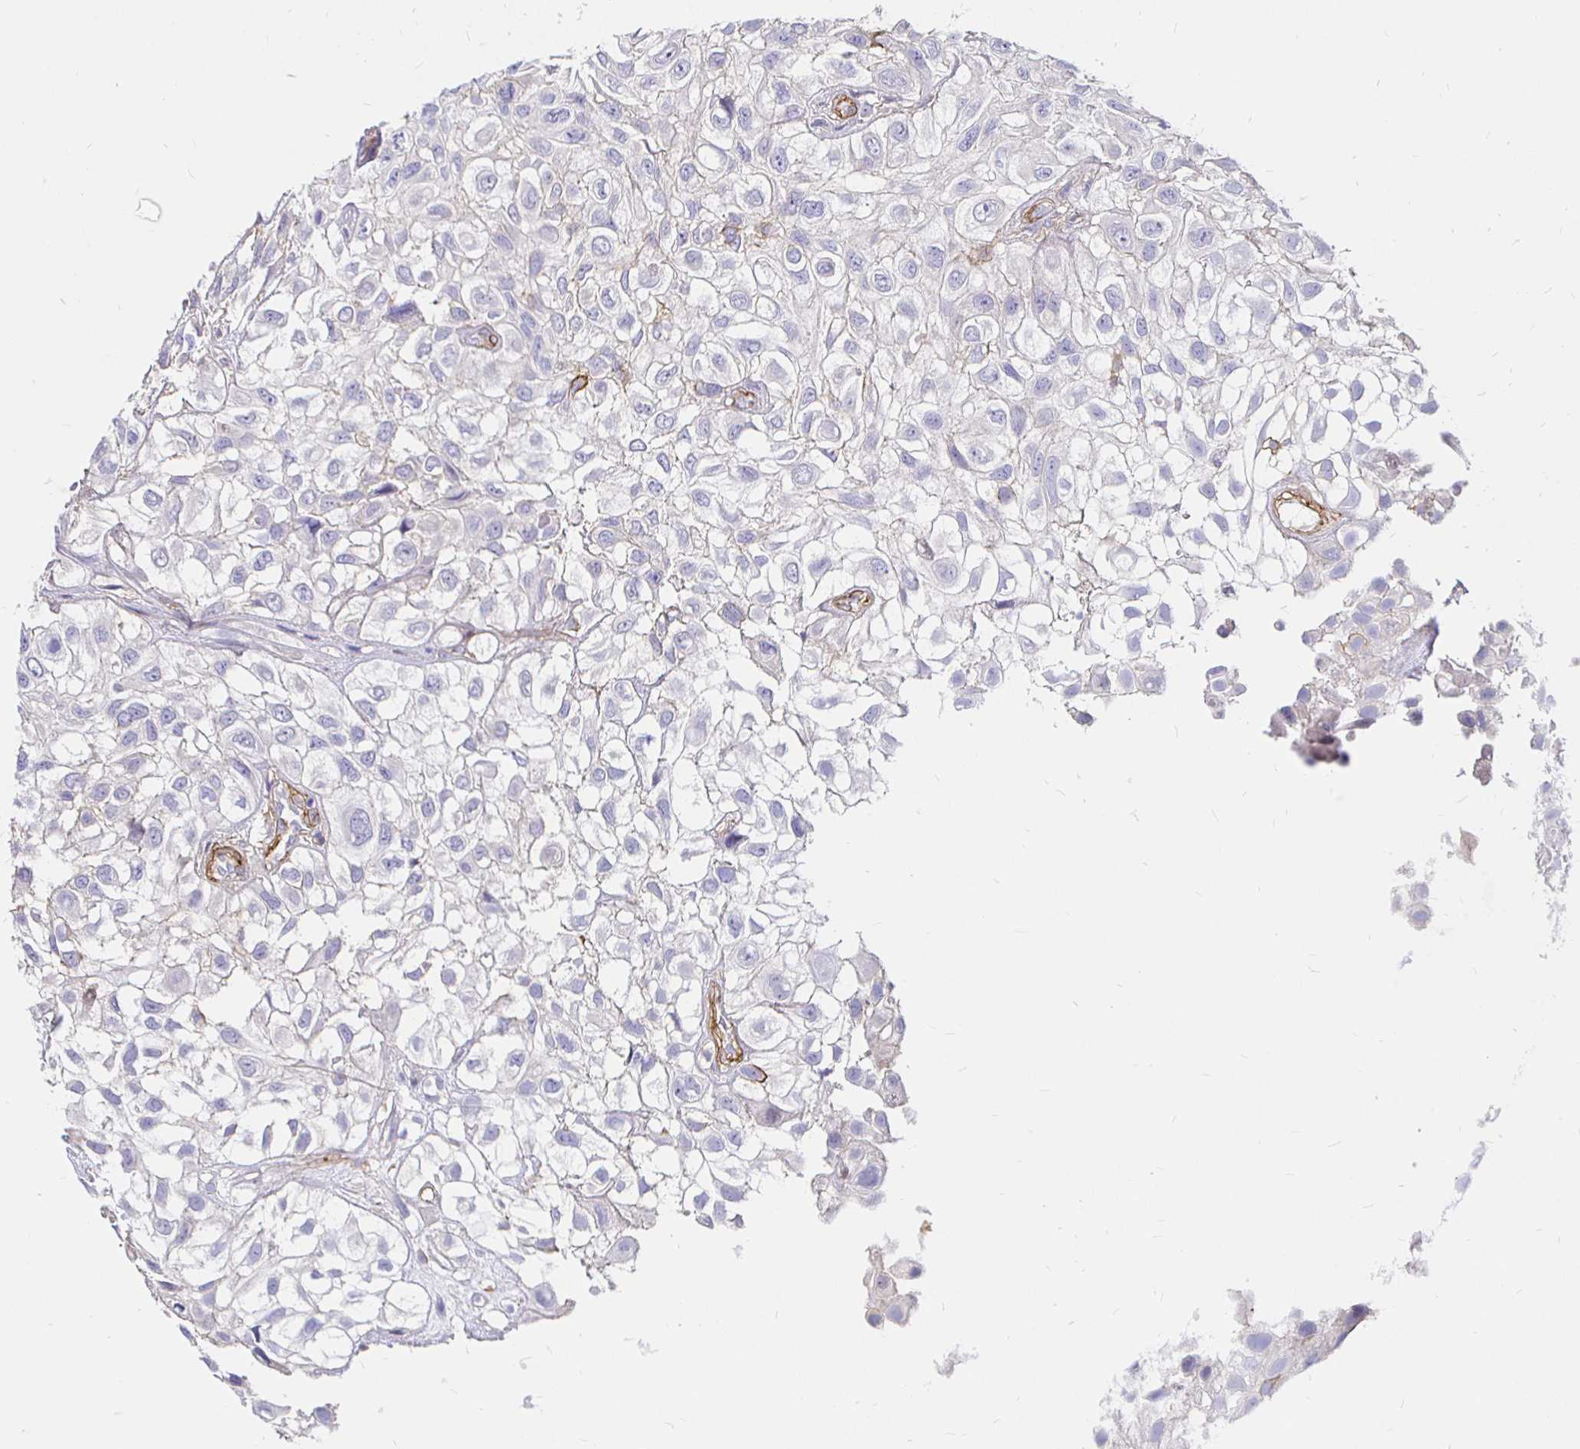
{"staining": {"intensity": "negative", "quantity": "none", "location": "none"}, "tissue": "urothelial cancer", "cell_type": "Tumor cells", "image_type": "cancer", "snomed": [{"axis": "morphology", "description": "Urothelial carcinoma, High grade"}, {"axis": "topography", "description": "Urinary bladder"}], "caption": "Immunohistochemical staining of urothelial cancer exhibits no significant staining in tumor cells.", "gene": "PALM2AKAP2", "patient": {"sex": "male", "age": 56}}